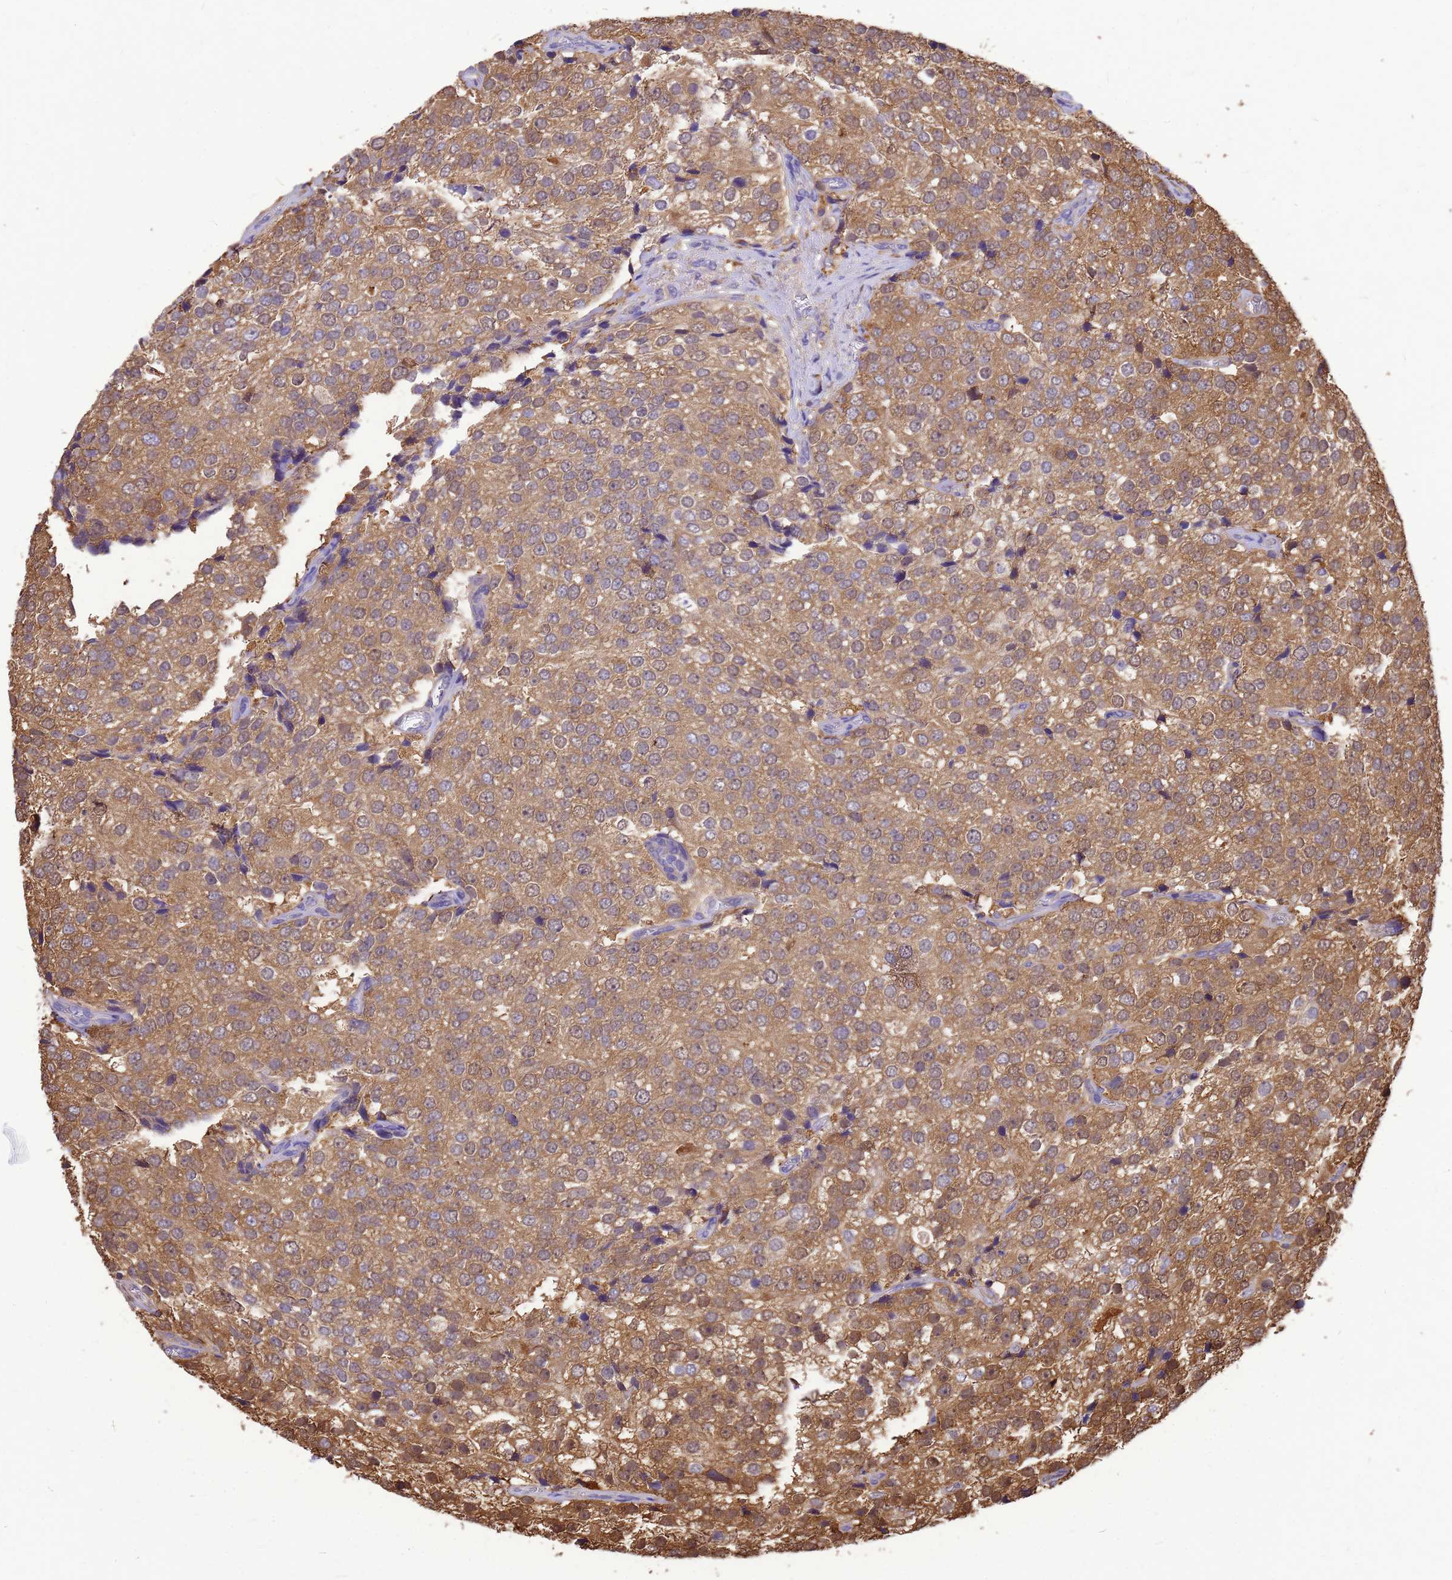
{"staining": {"intensity": "moderate", "quantity": ">75%", "location": "cytoplasmic/membranous"}, "tissue": "prostate cancer", "cell_type": "Tumor cells", "image_type": "cancer", "snomed": [{"axis": "morphology", "description": "Adenocarcinoma, High grade"}, {"axis": "topography", "description": "Prostate"}], "caption": "About >75% of tumor cells in prostate cancer exhibit moderate cytoplasmic/membranous protein positivity as visualized by brown immunohistochemical staining.", "gene": "GID4", "patient": {"sex": "male", "age": 49}}